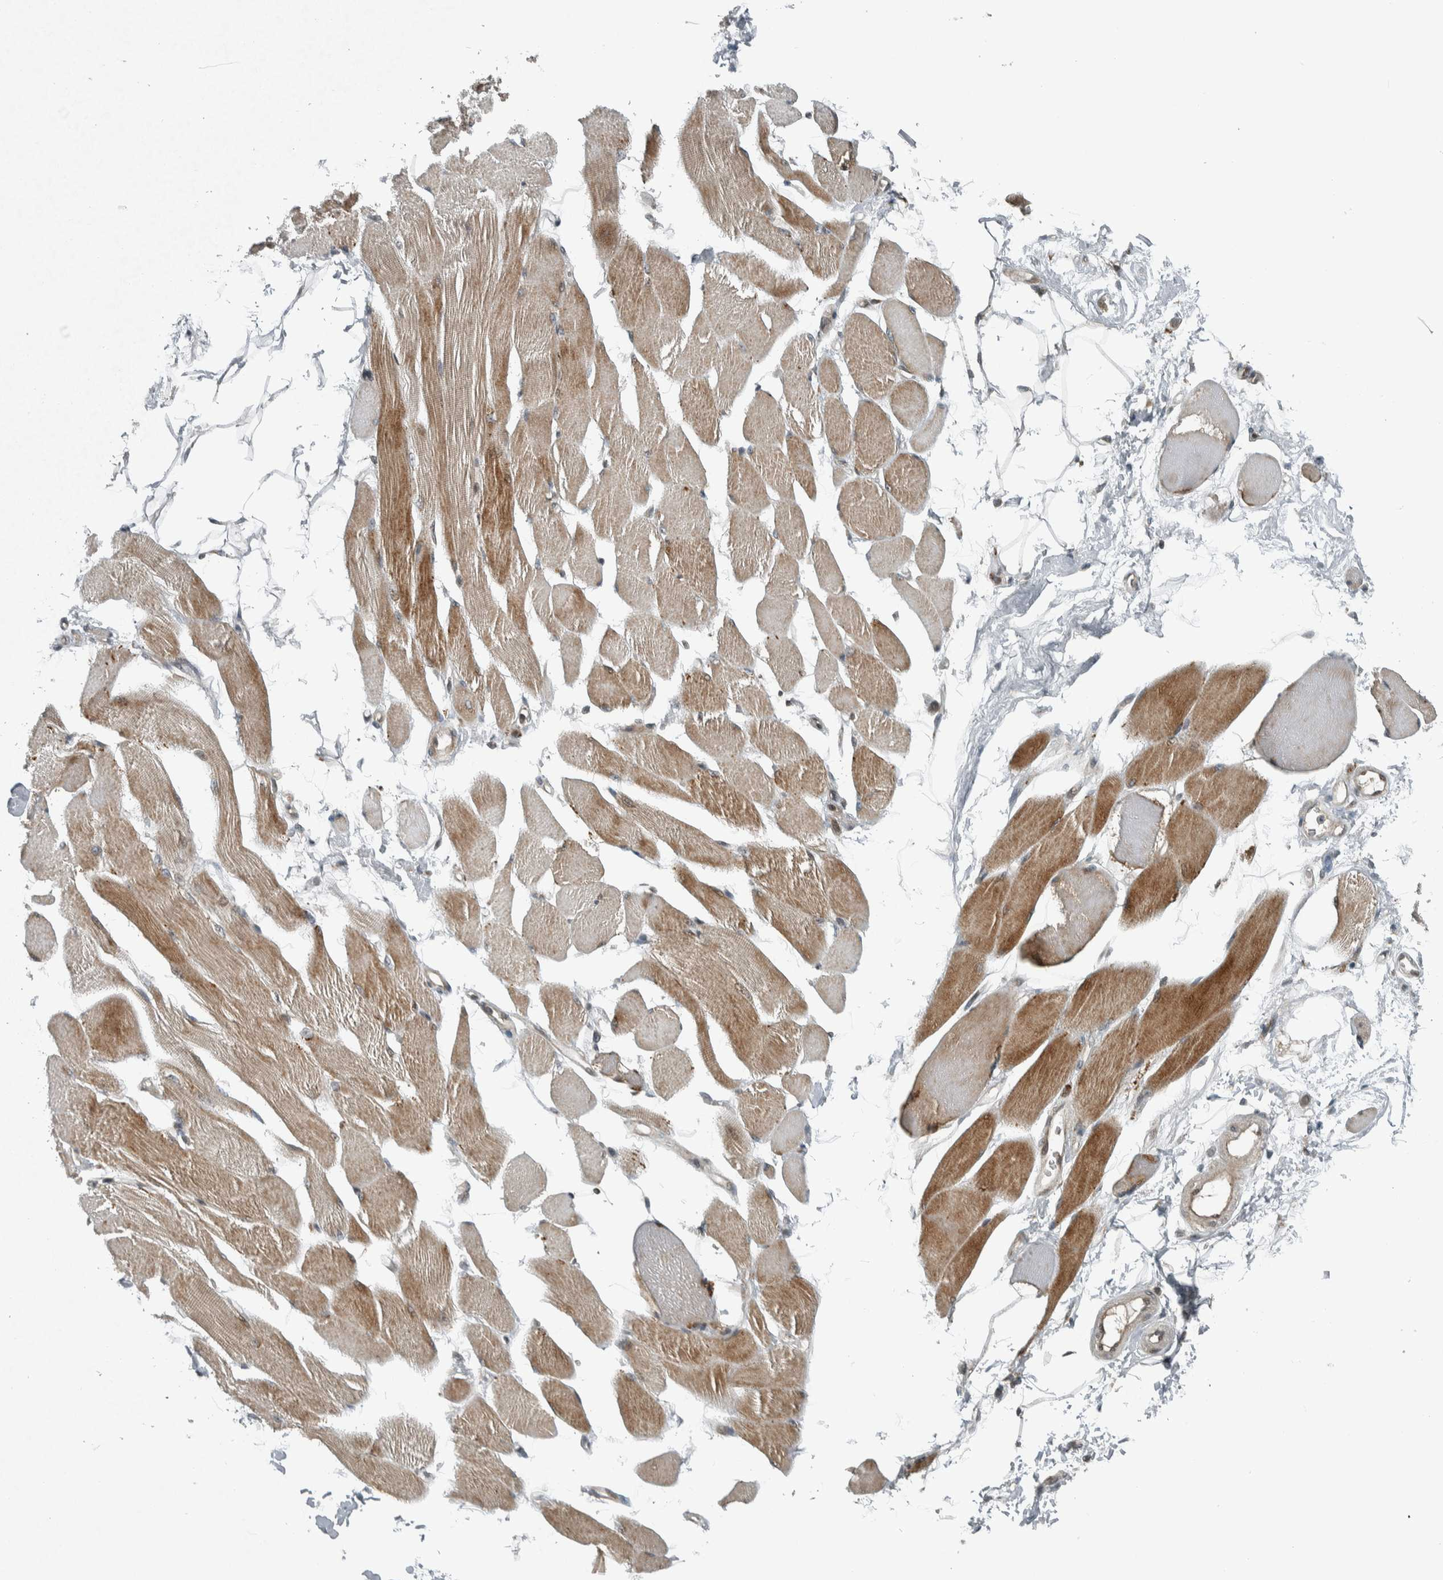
{"staining": {"intensity": "moderate", "quantity": ">75%", "location": "cytoplasmic/membranous"}, "tissue": "skeletal muscle", "cell_type": "Myocytes", "image_type": "normal", "snomed": [{"axis": "morphology", "description": "Normal tissue, NOS"}, {"axis": "topography", "description": "Skeletal muscle"}, {"axis": "topography", "description": "Peripheral nerve tissue"}], "caption": "Immunohistochemical staining of benign human skeletal muscle displays medium levels of moderate cytoplasmic/membranous positivity in about >75% of myocytes.", "gene": "XPO5", "patient": {"sex": "female", "age": 84}}